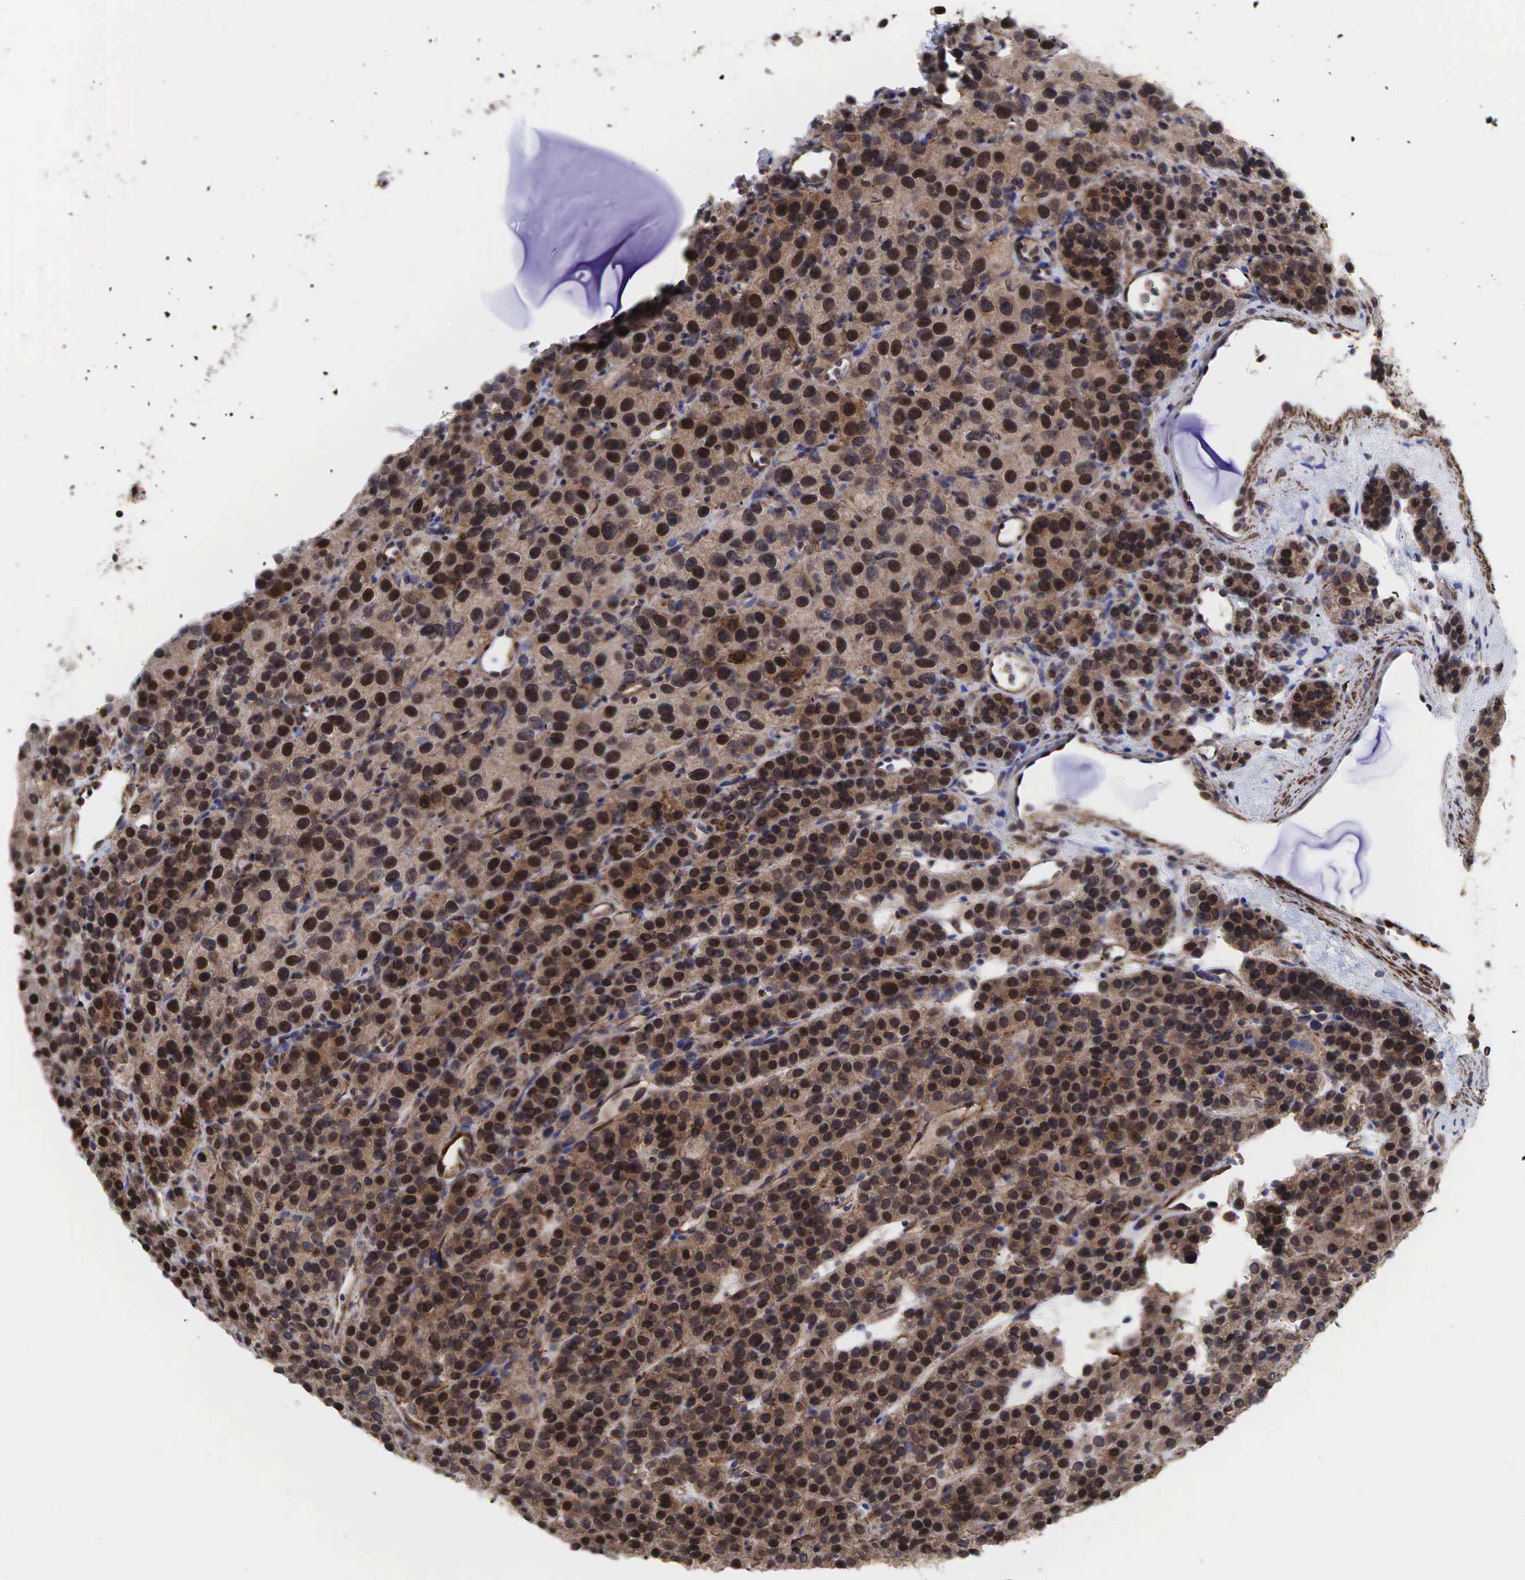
{"staining": {"intensity": "moderate", "quantity": ">75%", "location": "cytoplasmic/membranous,nuclear"}, "tissue": "parathyroid gland", "cell_type": "Glandular cells", "image_type": "normal", "snomed": [{"axis": "morphology", "description": "Normal tissue, NOS"}, {"axis": "topography", "description": "Parathyroid gland"}], "caption": "Immunohistochemical staining of normal parathyroid gland reveals >75% levels of moderate cytoplasmic/membranous,nuclear protein expression in about >75% of glandular cells.", "gene": "GPRASP1", "patient": {"sex": "female", "age": 64}}